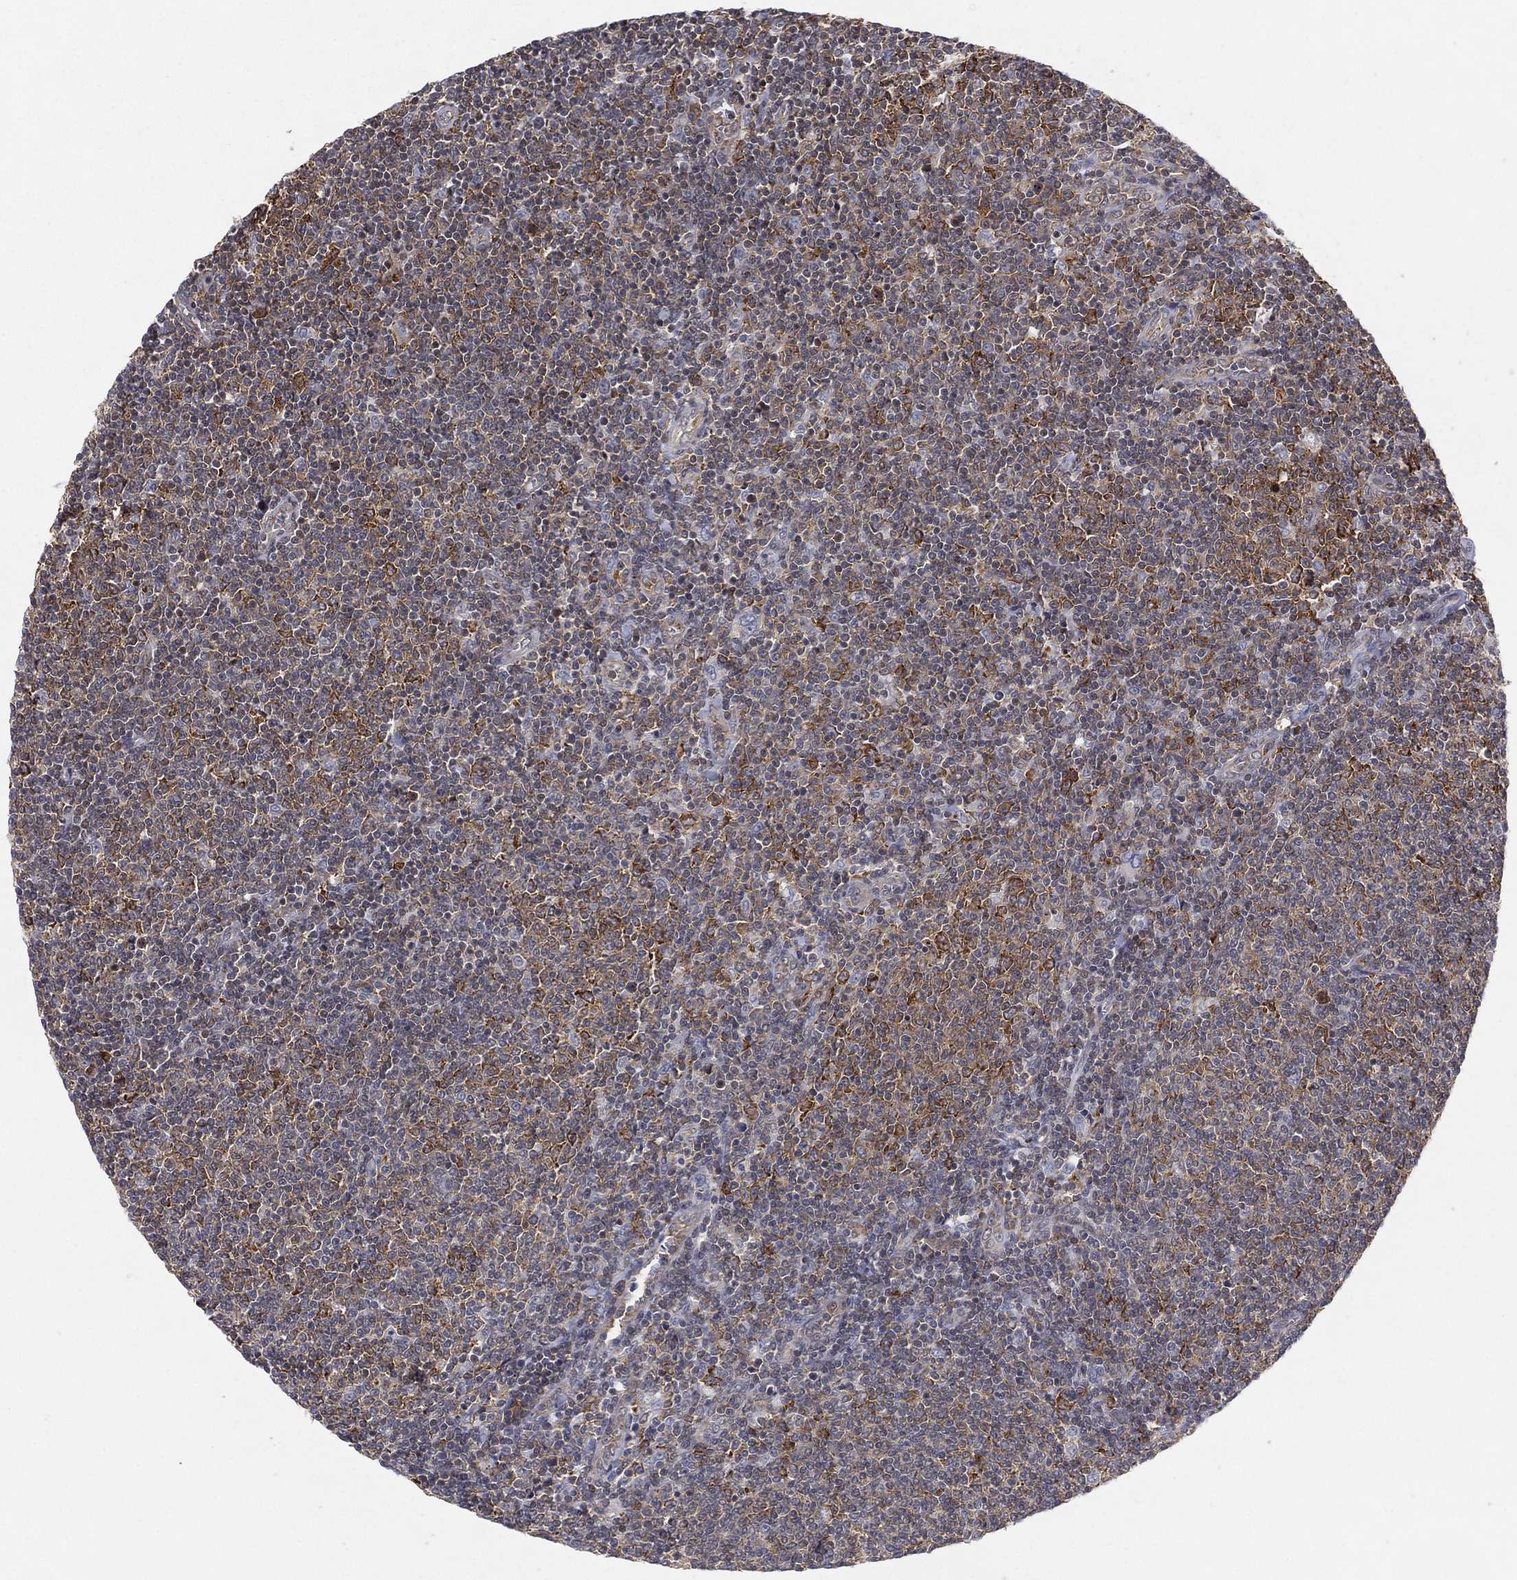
{"staining": {"intensity": "weak", "quantity": "25%-75%", "location": "cytoplasmic/membranous"}, "tissue": "lymphoma", "cell_type": "Tumor cells", "image_type": "cancer", "snomed": [{"axis": "morphology", "description": "Malignant lymphoma, non-Hodgkin's type, Low grade"}, {"axis": "topography", "description": "Lymph node"}], "caption": "IHC of human lymphoma reveals low levels of weak cytoplasmic/membranous expression in about 25%-75% of tumor cells.", "gene": "TMTC4", "patient": {"sex": "male", "age": 52}}